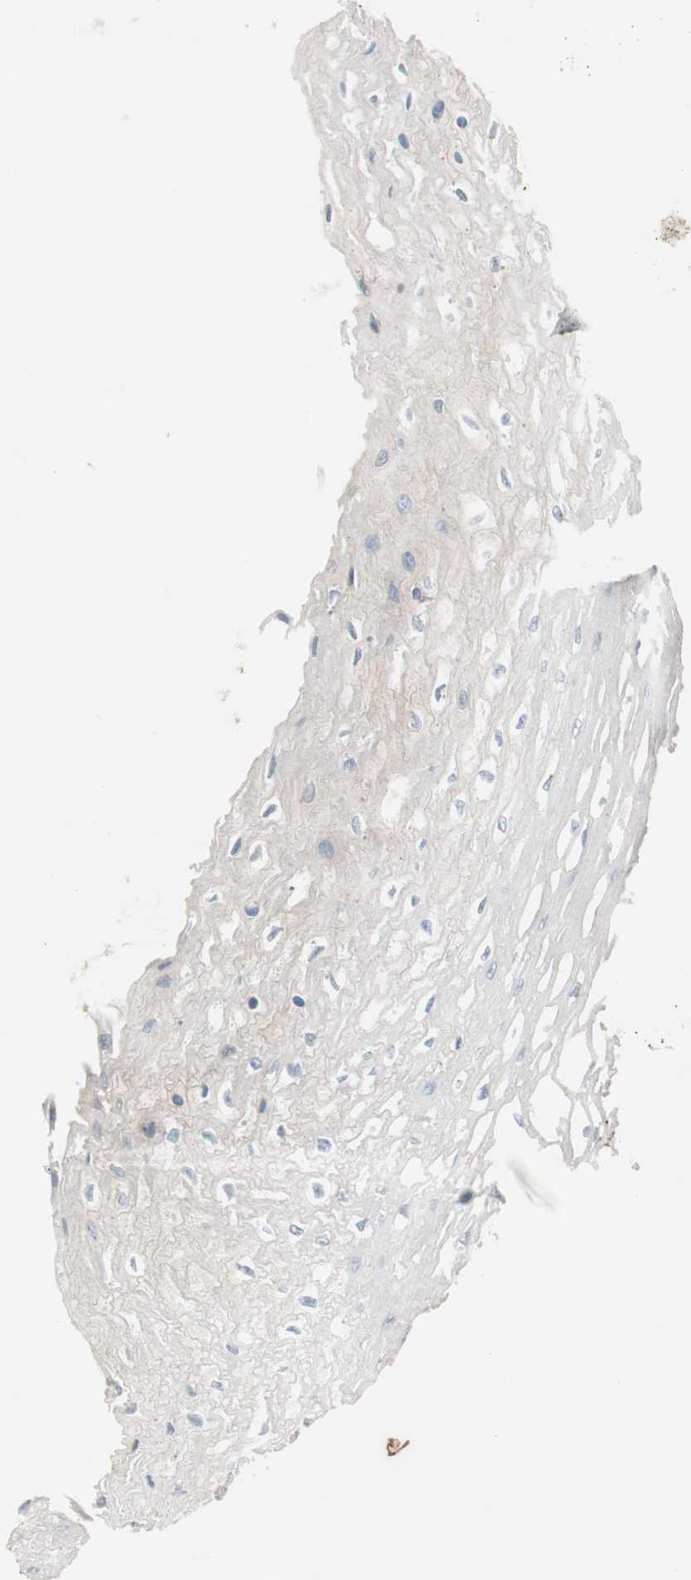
{"staining": {"intensity": "negative", "quantity": "none", "location": "none"}, "tissue": "esophagus", "cell_type": "Squamous epithelial cells", "image_type": "normal", "snomed": [{"axis": "morphology", "description": "Normal tissue, NOS"}, {"axis": "topography", "description": "Esophagus"}], "caption": "This histopathology image is of normal esophagus stained with immunohistochemistry to label a protein in brown with the nuclei are counter-stained blue. There is no expression in squamous epithelial cells.", "gene": "KHK", "patient": {"sex": "female", "age": 72}}